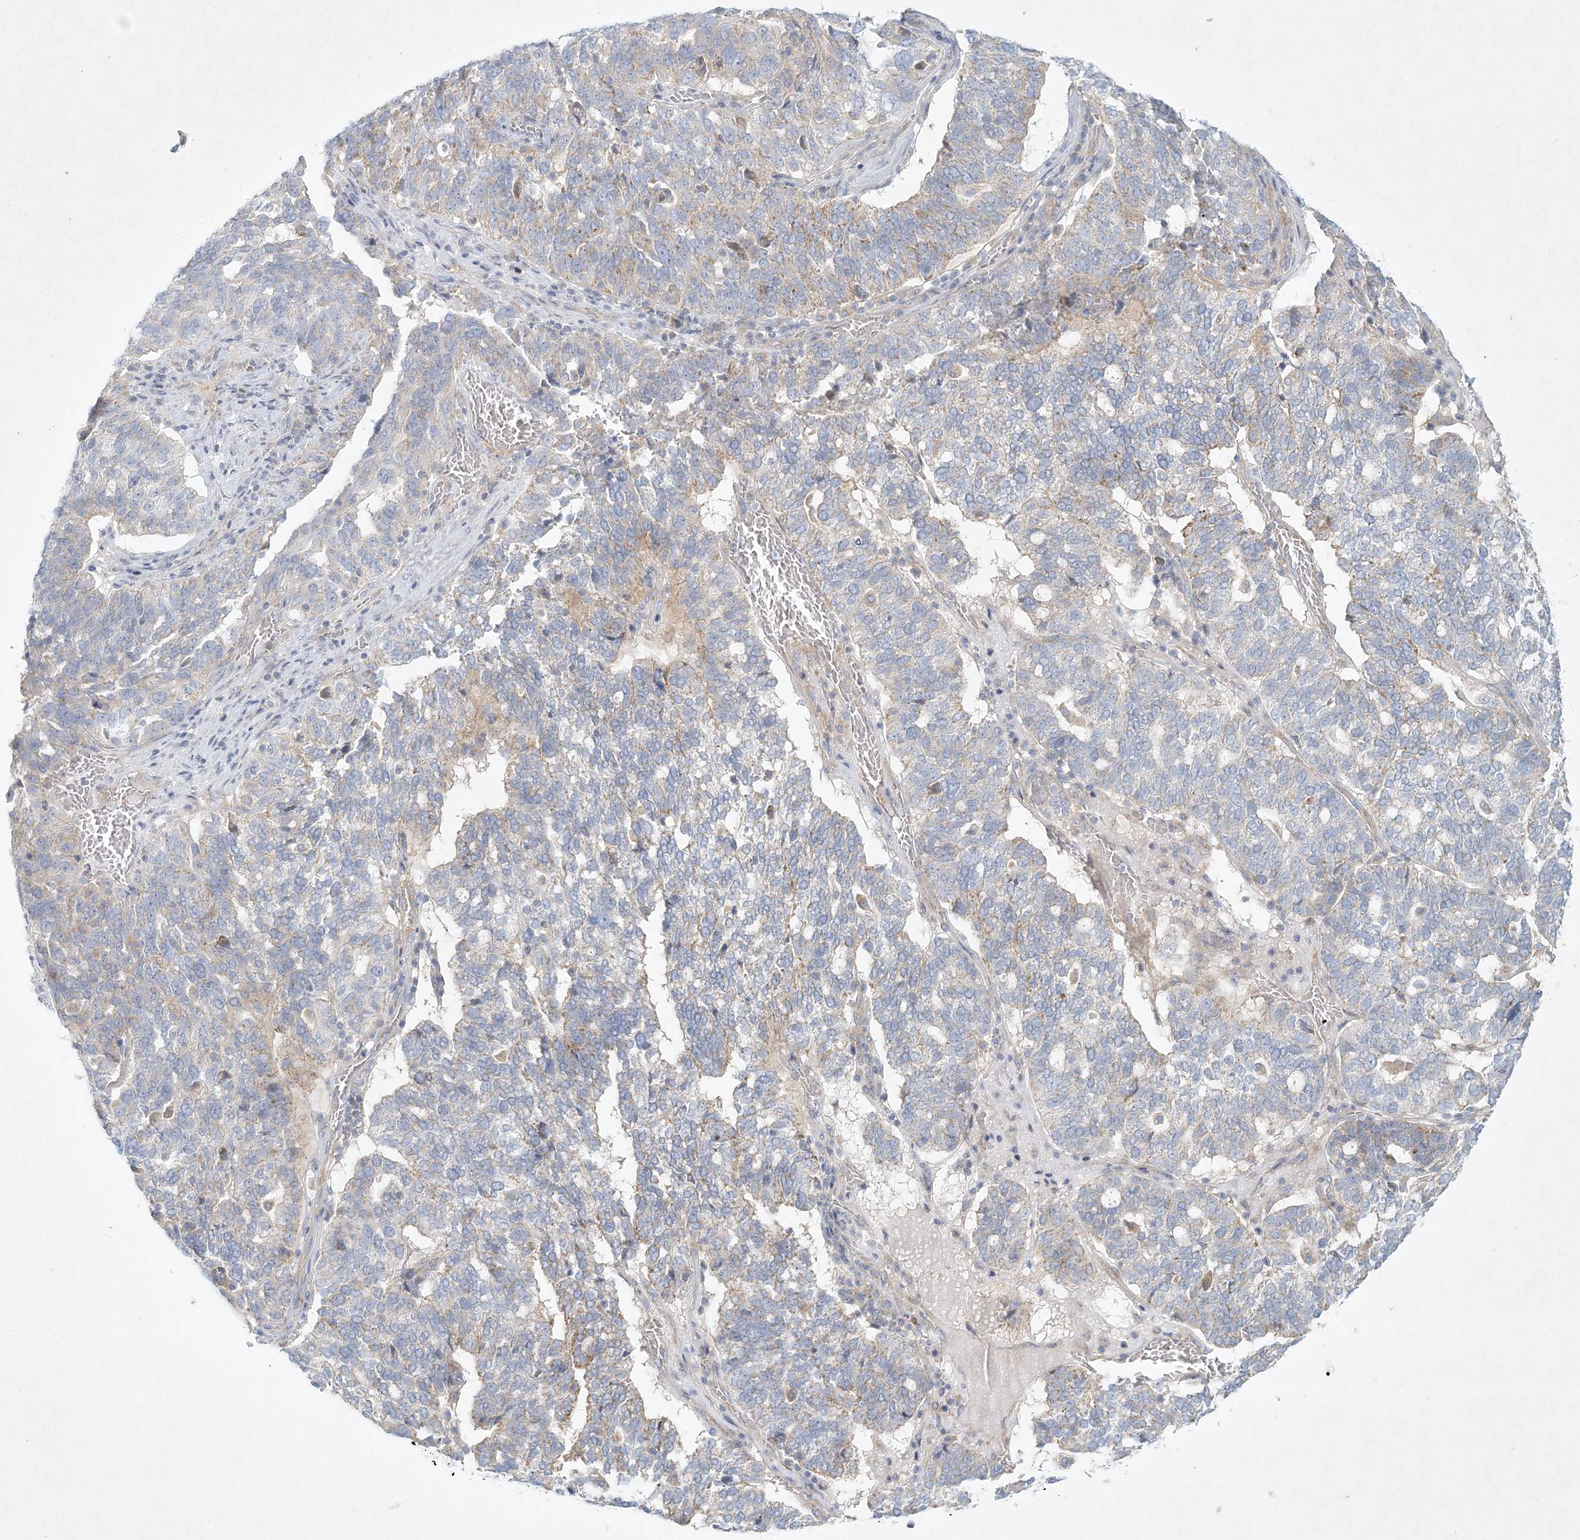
{"staining": {"intensity": "weak", "quantity": "<25%", "location": "cytoplasmic/membranous"}, "tissue": "ovarian cancer", "cell_type": "Tumor cells", "image_type": "cancer", "snomed": [{"axis": "morphology", "description": "Cystadenocarcinoma, serous, NOS"}, {"axis": "topography", "description": "Ovary"}], "caption": "Tumor cells are negative for brown protein staining in ovarian cancer (serous cystadenocarcinoma). (Brightfield microscopy of DAB (3,3'-diaminobenzidine) immunohistochemistry (IHC) at high magnification).", "gene": "STK11IP", "patient": {"sex": "female", "age": 59}}